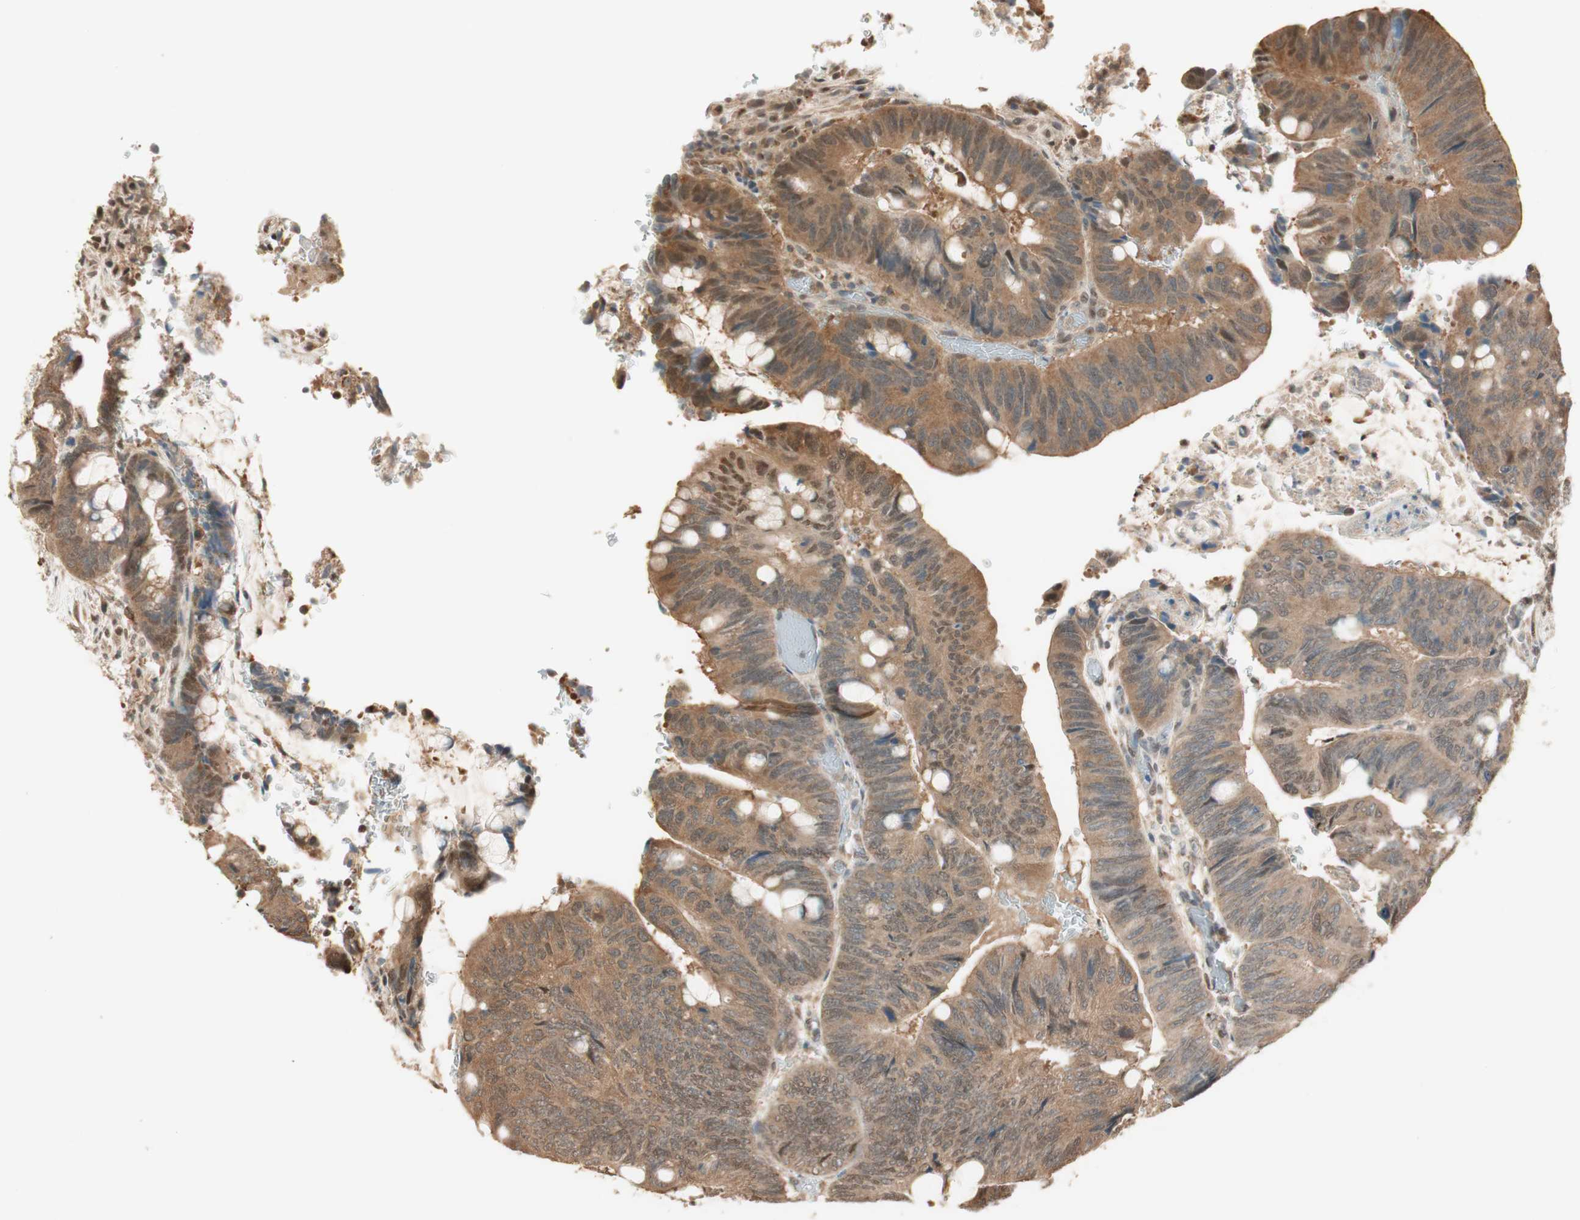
{"staining": {"intensity": "moderate", "quantity": ">75%", "location": "cytoplasmic/membranous,nuclear"}, "tissue": "colorectal cancer", "cell_type": "Tumor cells", "image_type": "cancer", "snomed": [{"axis": "morphology", "description": "Normal tissue, NOS"}, {"axis": "morphology", "description": "Adenocarcinoma, NOS"}, {"axis": "topography", "description": "Rectum"}, {"axis": "topography", "description": "Peripheral nerve tissue"}], "caption": "Immunohistochemistry (IHC) (DAB (3,3'-diaminobenzidine)) staining of human colorectal cancer (adenocarcinoma) shows moderate cytoplasmic/membranous and nuclear protein positivity in approximately >75% of tumor cells.", "gene": "ZNF443", "patient": {"sex": "male", "age": 92}}